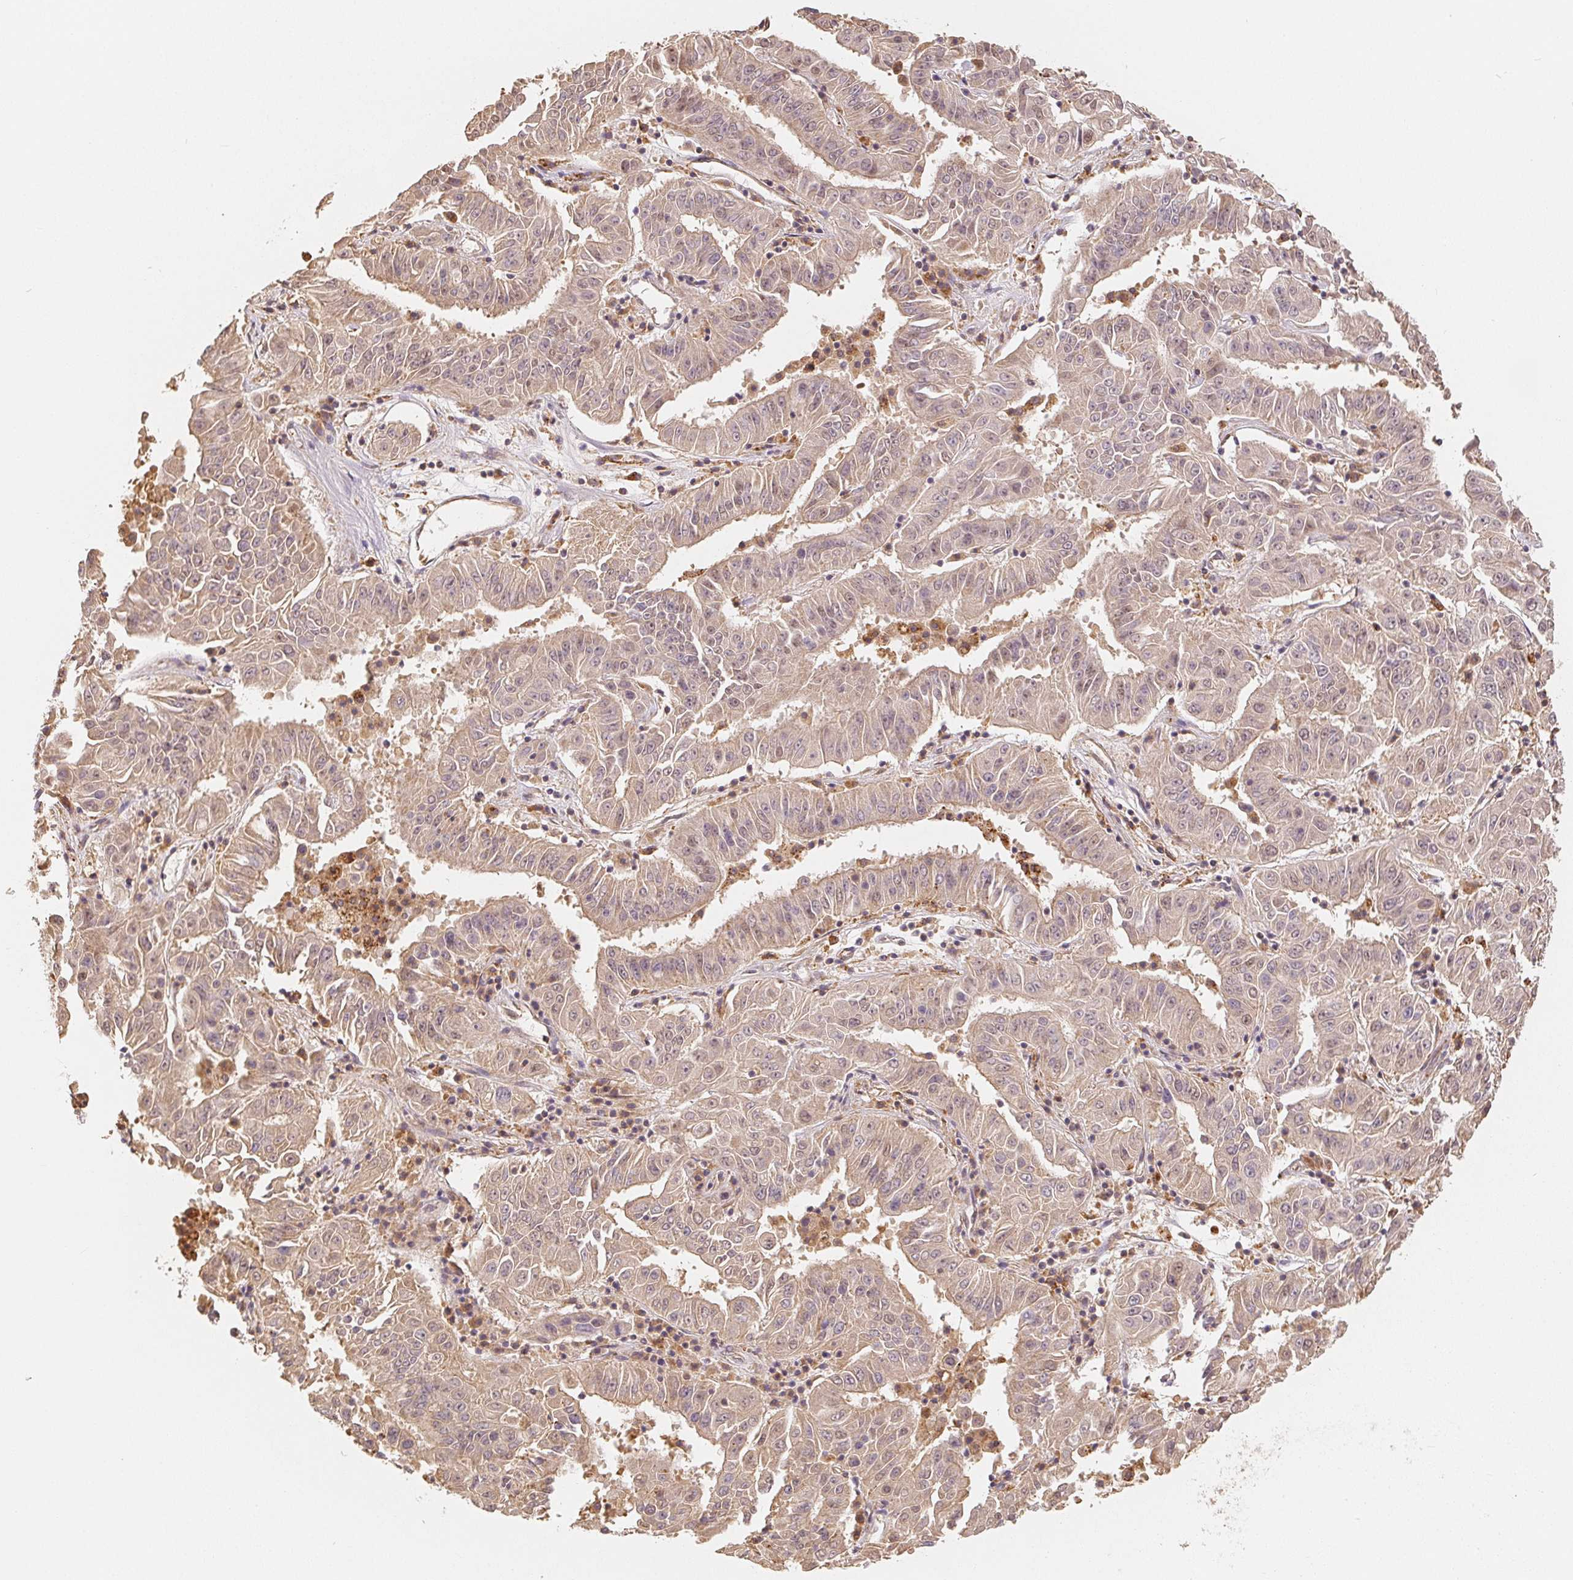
{"staining": {"intensity": "weak", "quantity": "25%-75%", "location": "nuclear"}, "tissue": "pancreatic cancer", "cell_type": "Tumor cells", "image_type": "cancer", "snomed": [{"axis": "morphology", "description": "Adenocarcinoma, NOS"}, {"axis": "topography", "description": "Pancreas"}], "caption": "Pancreatic adenocarcinoma tissue exhibits weak nuclear positivity in approximately 25%-75% of tumor cells", "gene": "GUSB", "patient": {"sex": "male", "age": 63}}